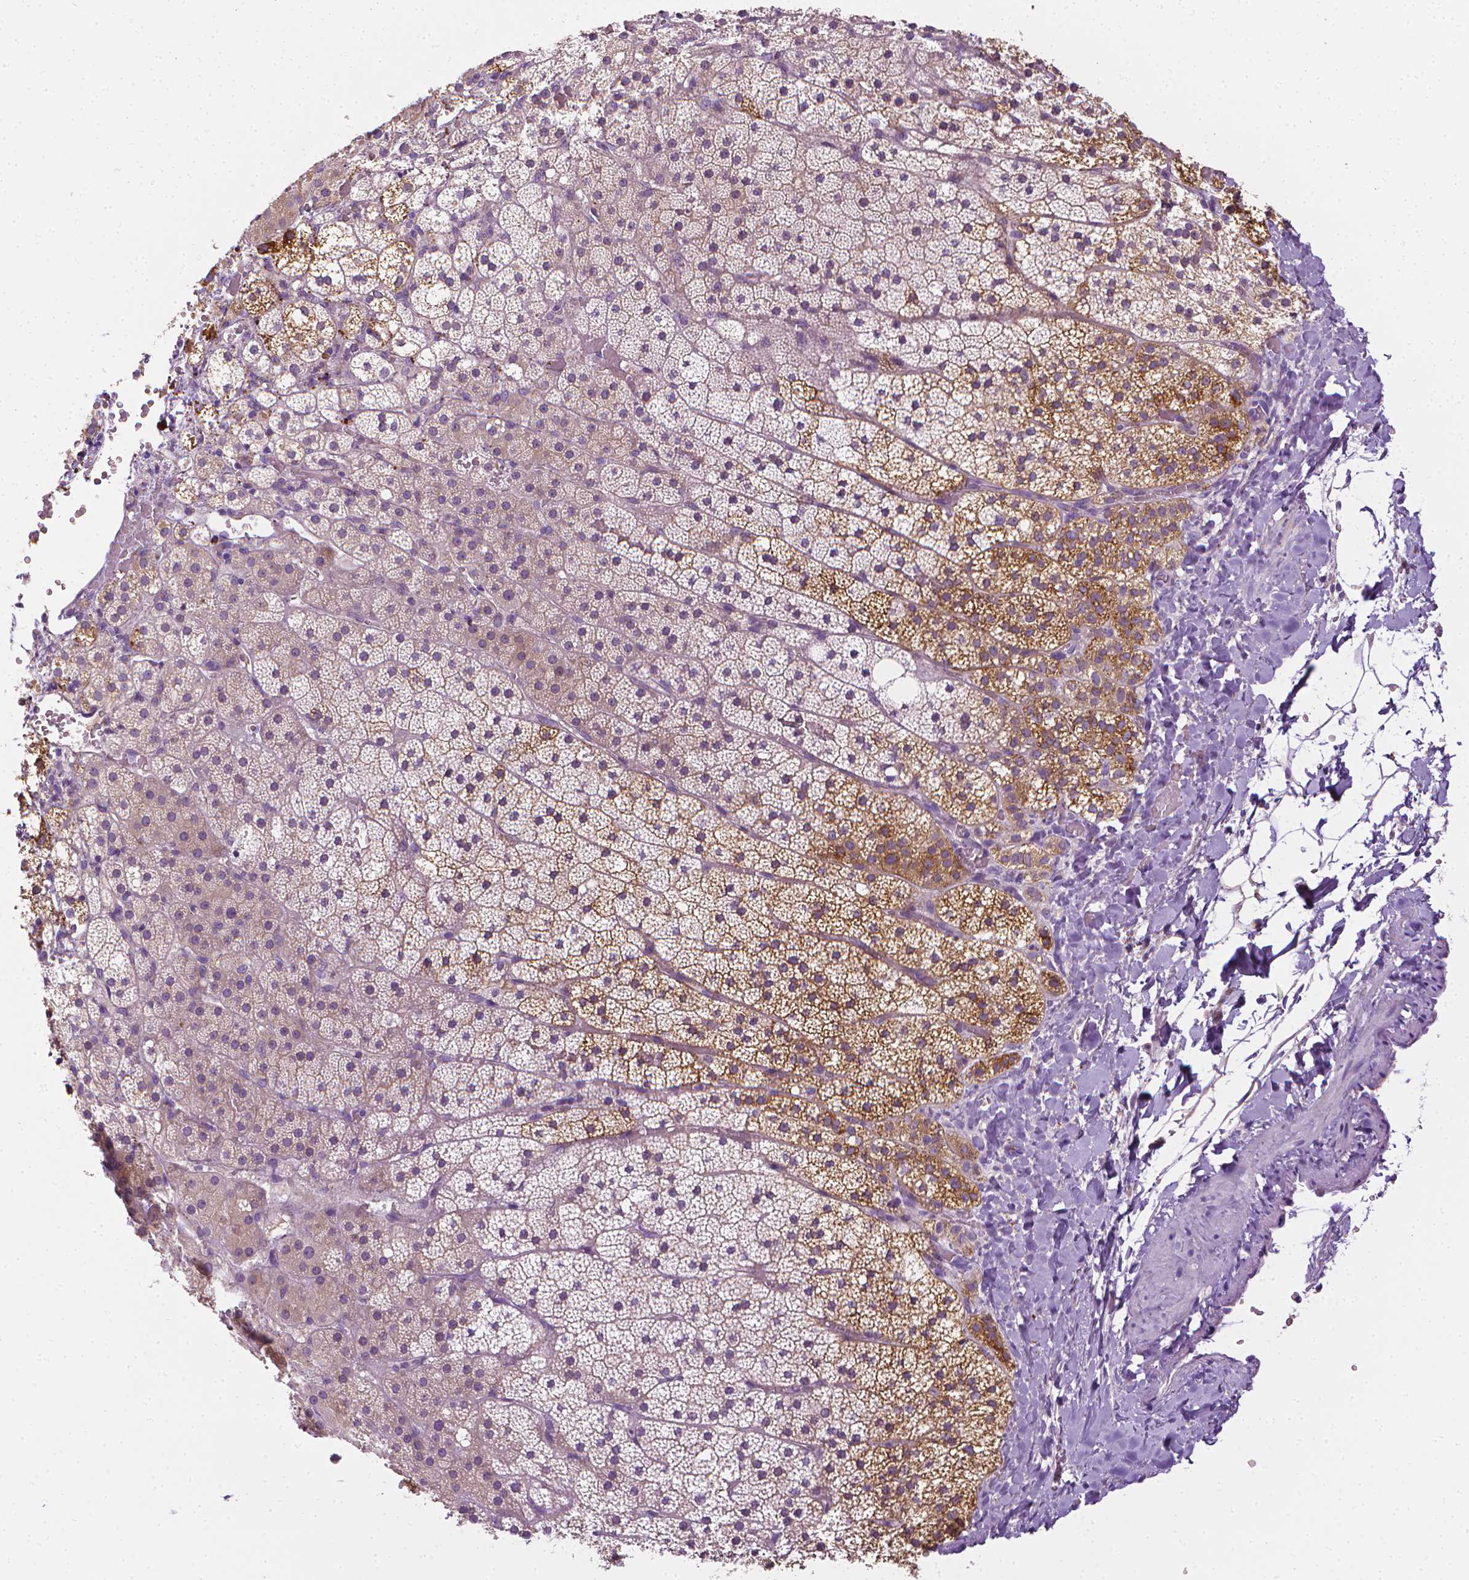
{"staining": {"intensity": "moderate", "quantity": "25%-75%", "location": "cytoplasmic/membranous"}, "tissue": "adrenal gland", "cell_type": "Glandular cells", "image_type": "normal", "snomed": [{"axis": "morphology", "description": "Normal tissue, NOS"}, {"axis": "topography", "description": "Adrenal gland"}], "caption": "Adrenal gland was stained to show a protein in brown. There is medium levels of moderate cytoplasmic/membranous expression in about 25%-75% of glandular cells.", "gene": "MCOLN3", "patient": {"sex": "male", "age": 53}}